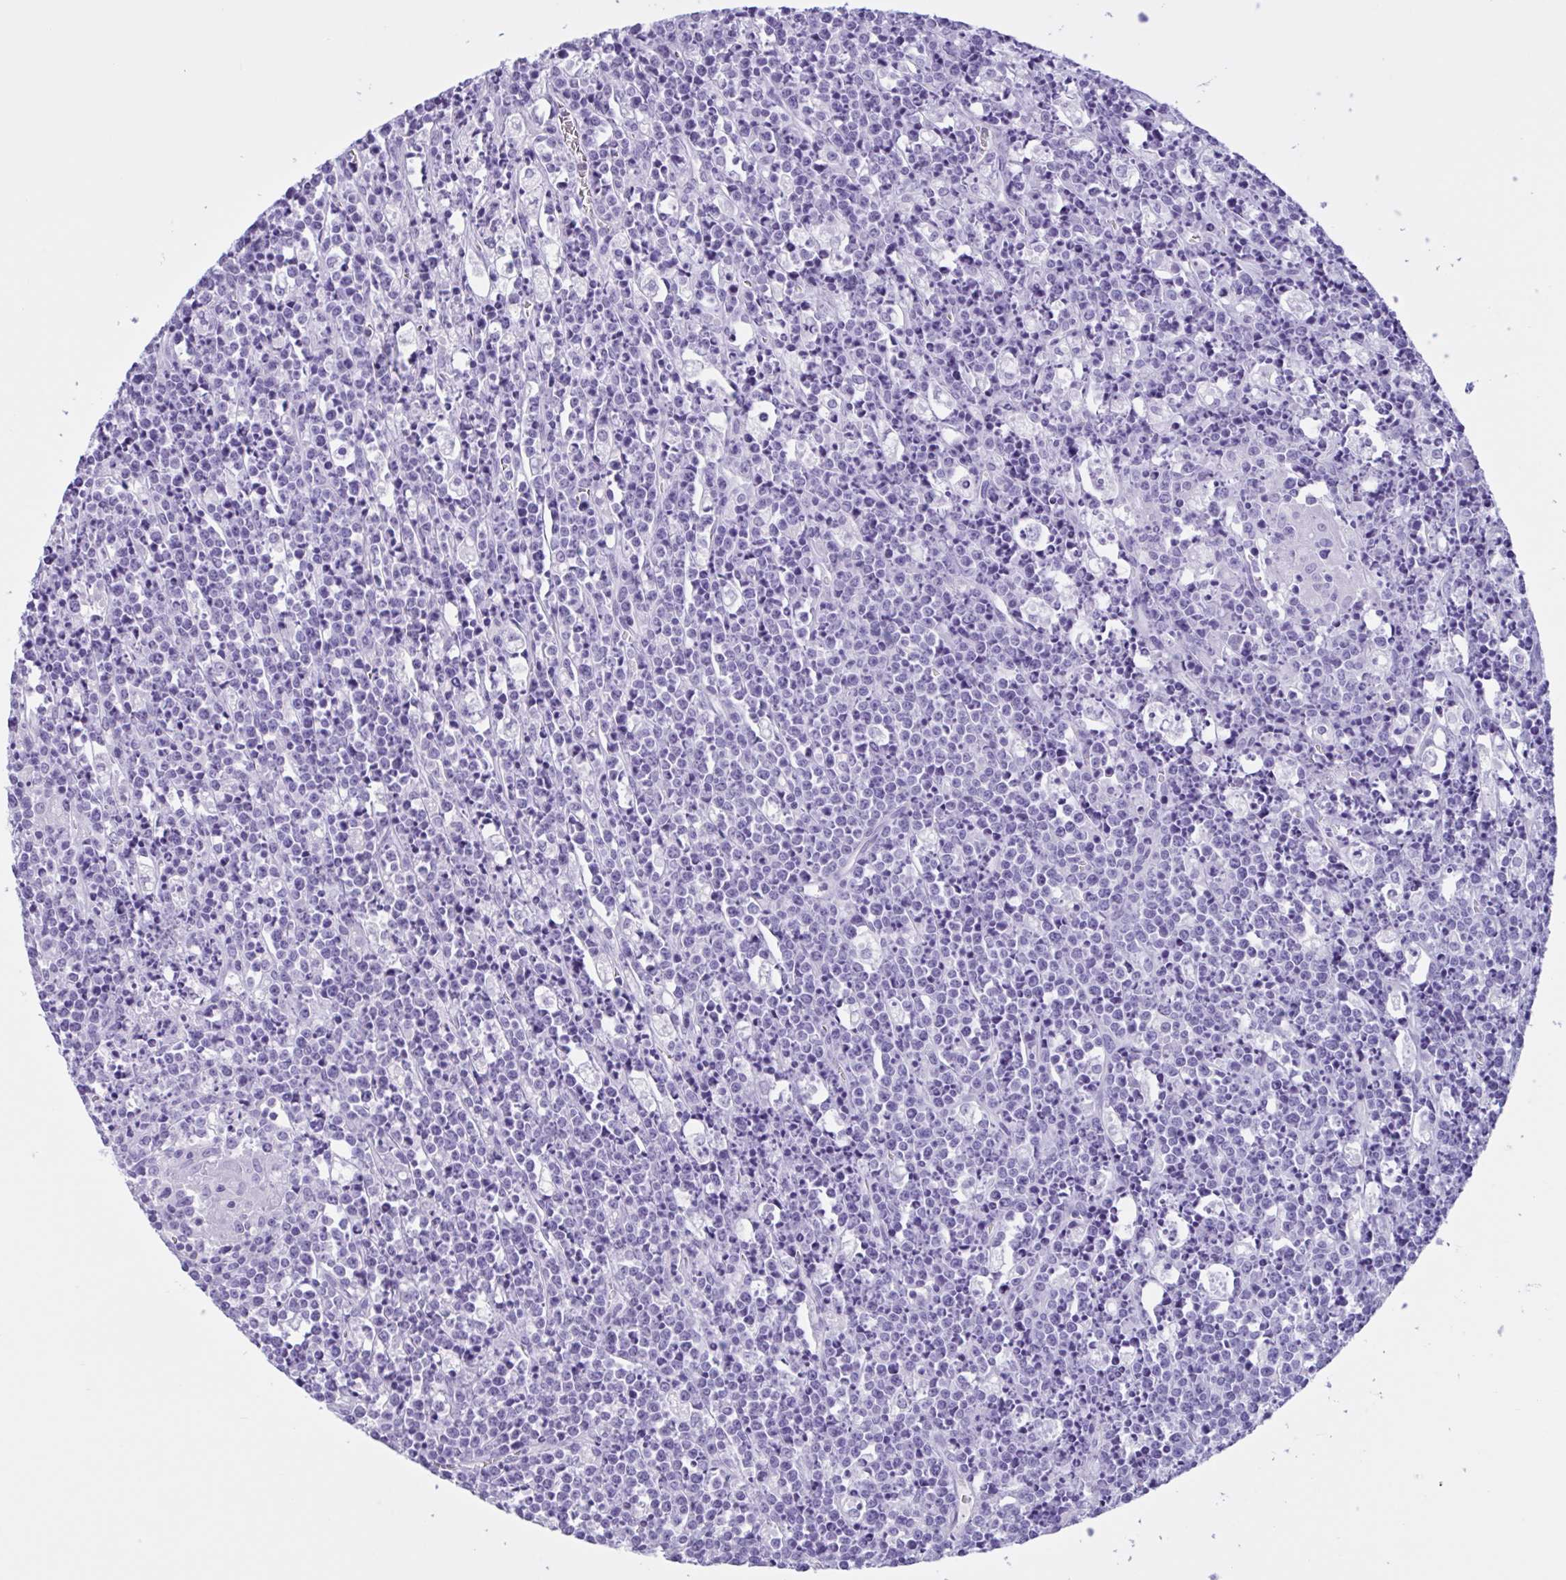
{"staining": {"intensity": "negative", "quantity": "none", "location": "none"}, "tissue": "lymphoma", "cell_type": "Tumor cells", "image_type": "cancer", "snomed": [{"axis": "morphology", "description": "Malignant lymphoma, non-Hodgkin's type, High grade"}, {"axis": "topography", "description": "Ovary"}], "caption": "An image of high-grade malignant lymphoma, non-Hodgkin's type stained for a protein reveals no brown staining in tumor cells. (Stains: DAB immunohistochemistry with hematoxylin counter stain, Microscopy: brightfield microscopy at high magnification).", "gene": "LARGE2", "patient": {"sex": "female", "age": 56}}